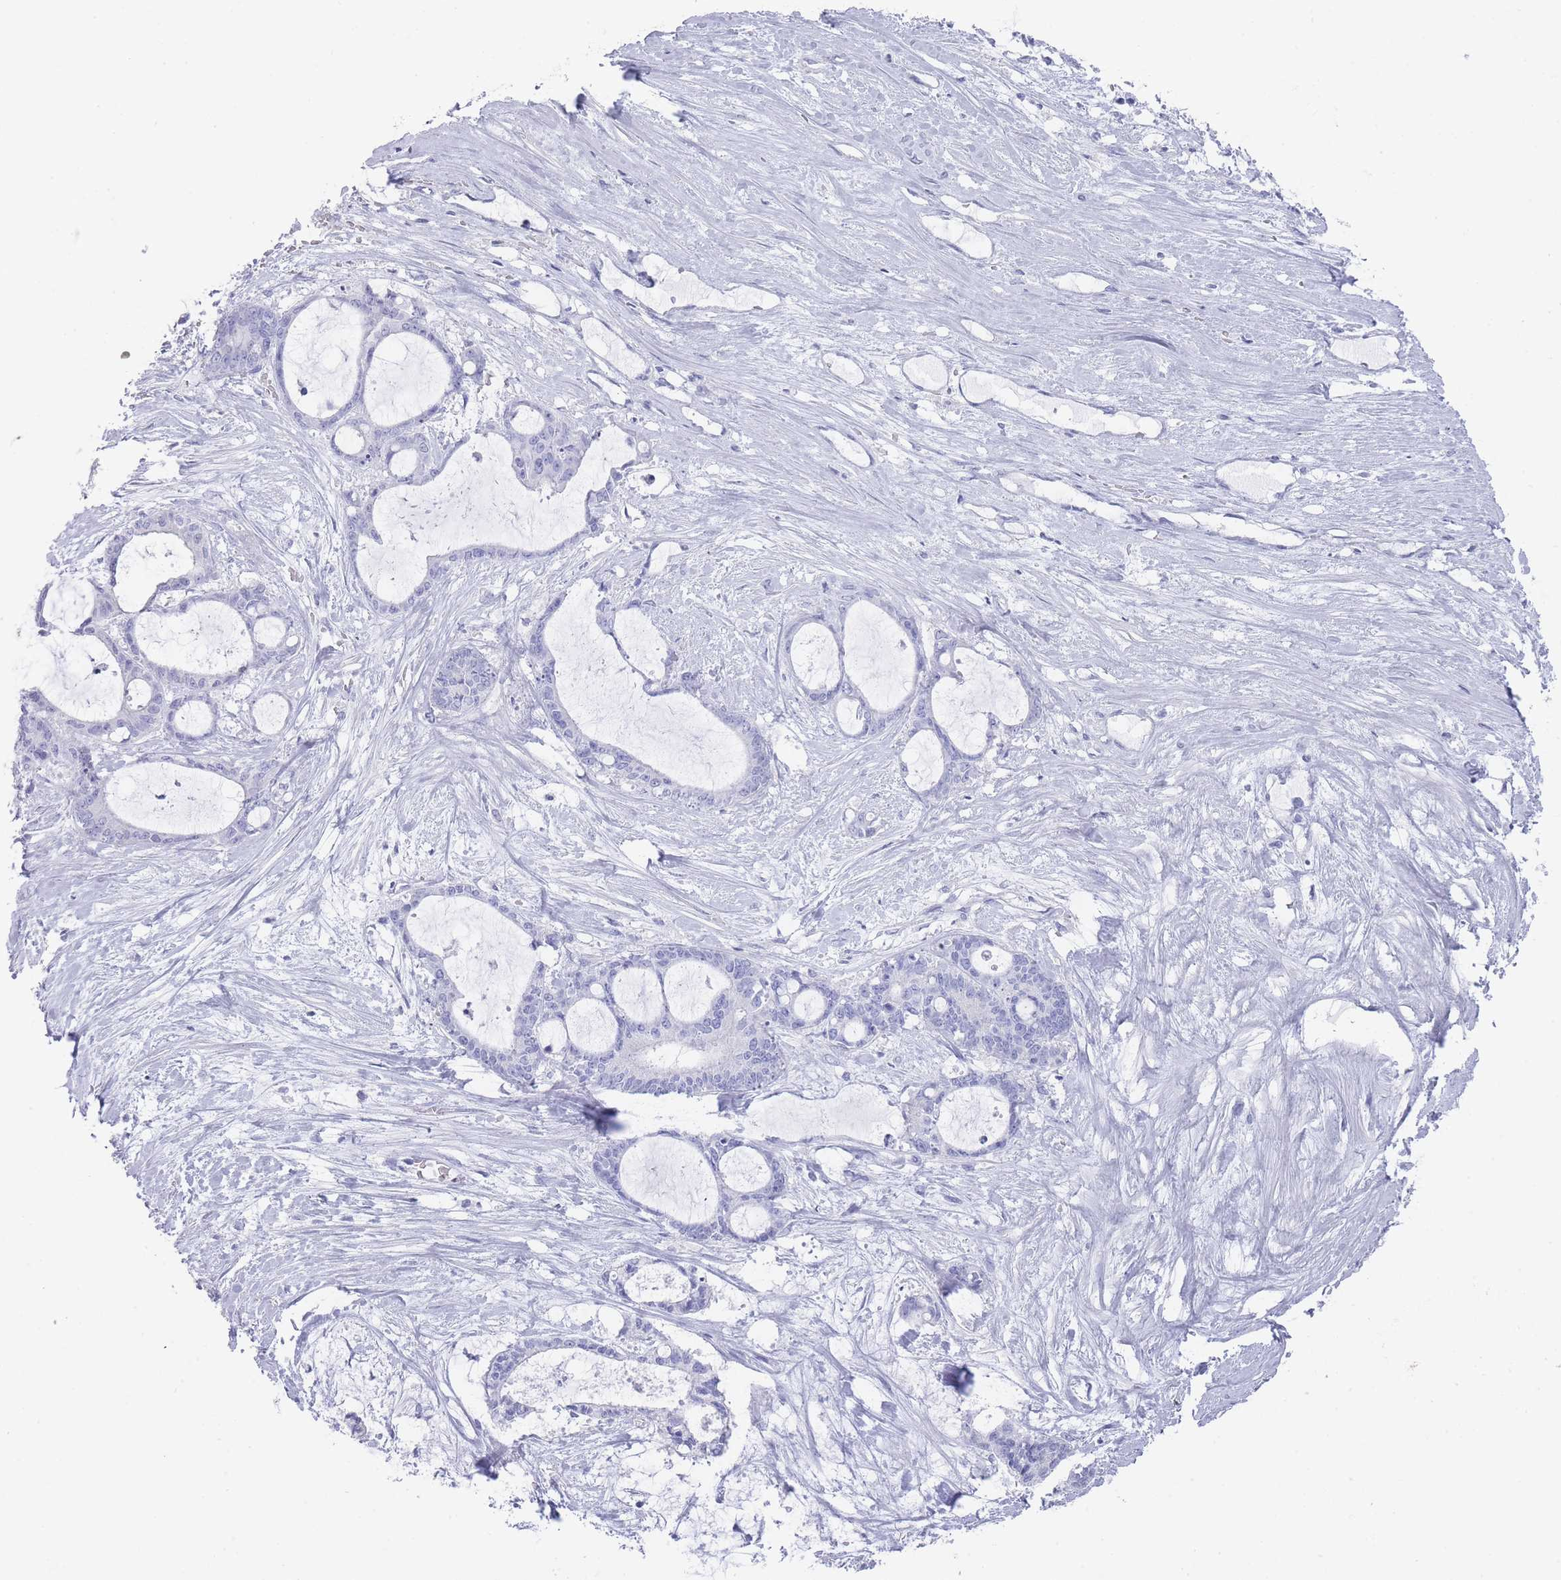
{"staining": {"intensity": "negative", "quantity": "none", "location": "none"}, "tissue": "liver cancer", "cell_type": "Tumor cells", "image_type": "cancer", "snomed": [{"axis": "morphology", "description": "Normal tissue, NOS"}, {"axis": "morphology", "description": "Cholangiocarcinoma"}, {"axis": "topography", "description": "Liver"}, {"axis": "topography", "description": "Peripheral nerve tissue"}], "caption": "The photomicrograph exhibits no significant staining in tumor cells of liver cholangiocarcinoma.", "gene": "RAB2B", "patient": {"sex": "female", "age": 73}}